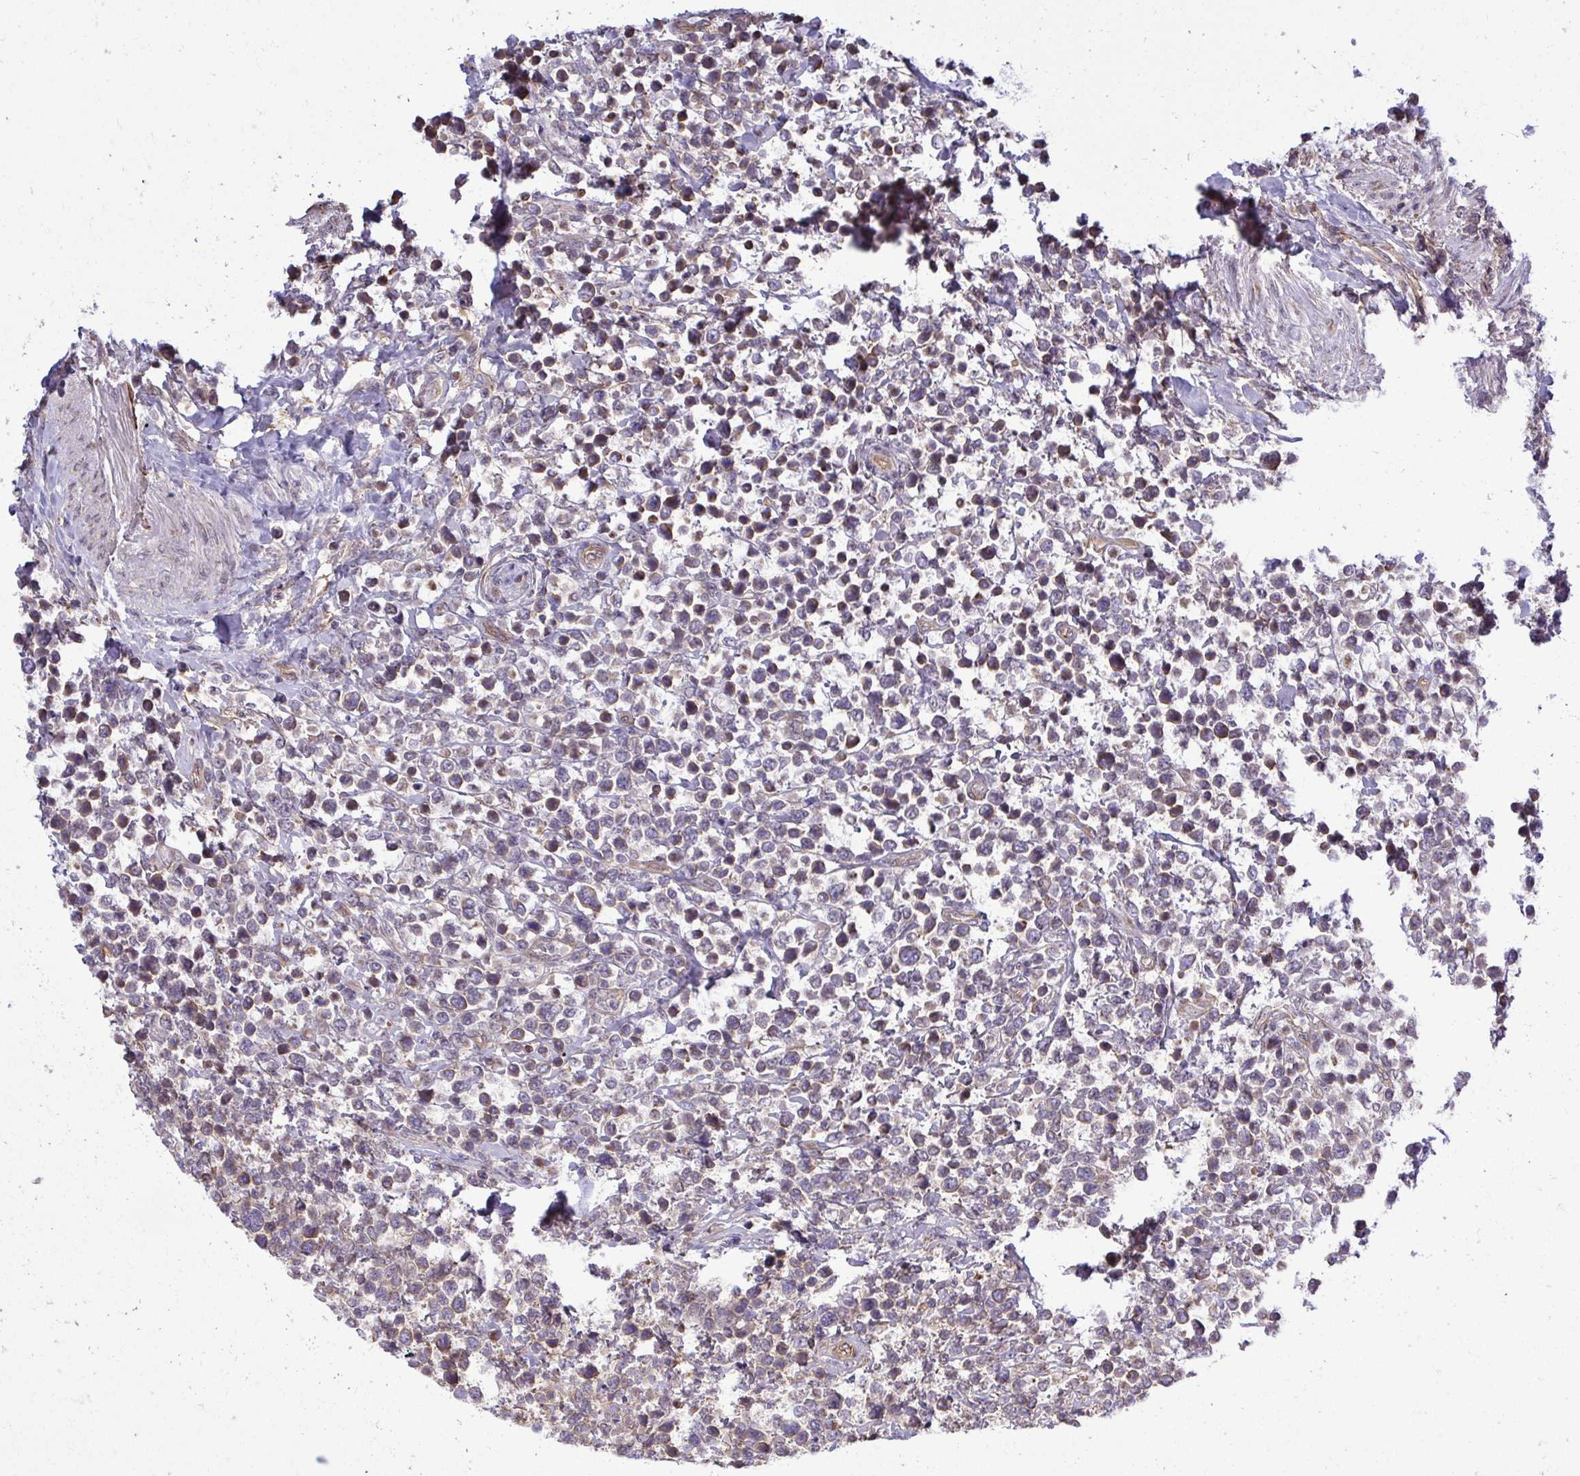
{"staining": {"intensity": "weak", "quantity": "25%-75%", "location": "cytoplasmic/membranous"}, "tissue": "lymphoma", "cell_type": "Tumor cells", "image_type": "cancer", "snomed": [{"axis": "morphology", "description": "Malignant lymphoma, non-Hodgkin's type, High grade"}, {"axis": "topography", "description": "Soft tissue"}], "caption": "Immunohistochemistry histopathology image of neoplastic tissue: human lymphoma stained using IHC displays low levels of weak protein expression localized specifically in the cytoplasmic/membranous of tumor cells, appearing as a cytoplasmic/membranous brown color.", "gene": "FUT10", "patient": {"sex": "female", "age": 56}}